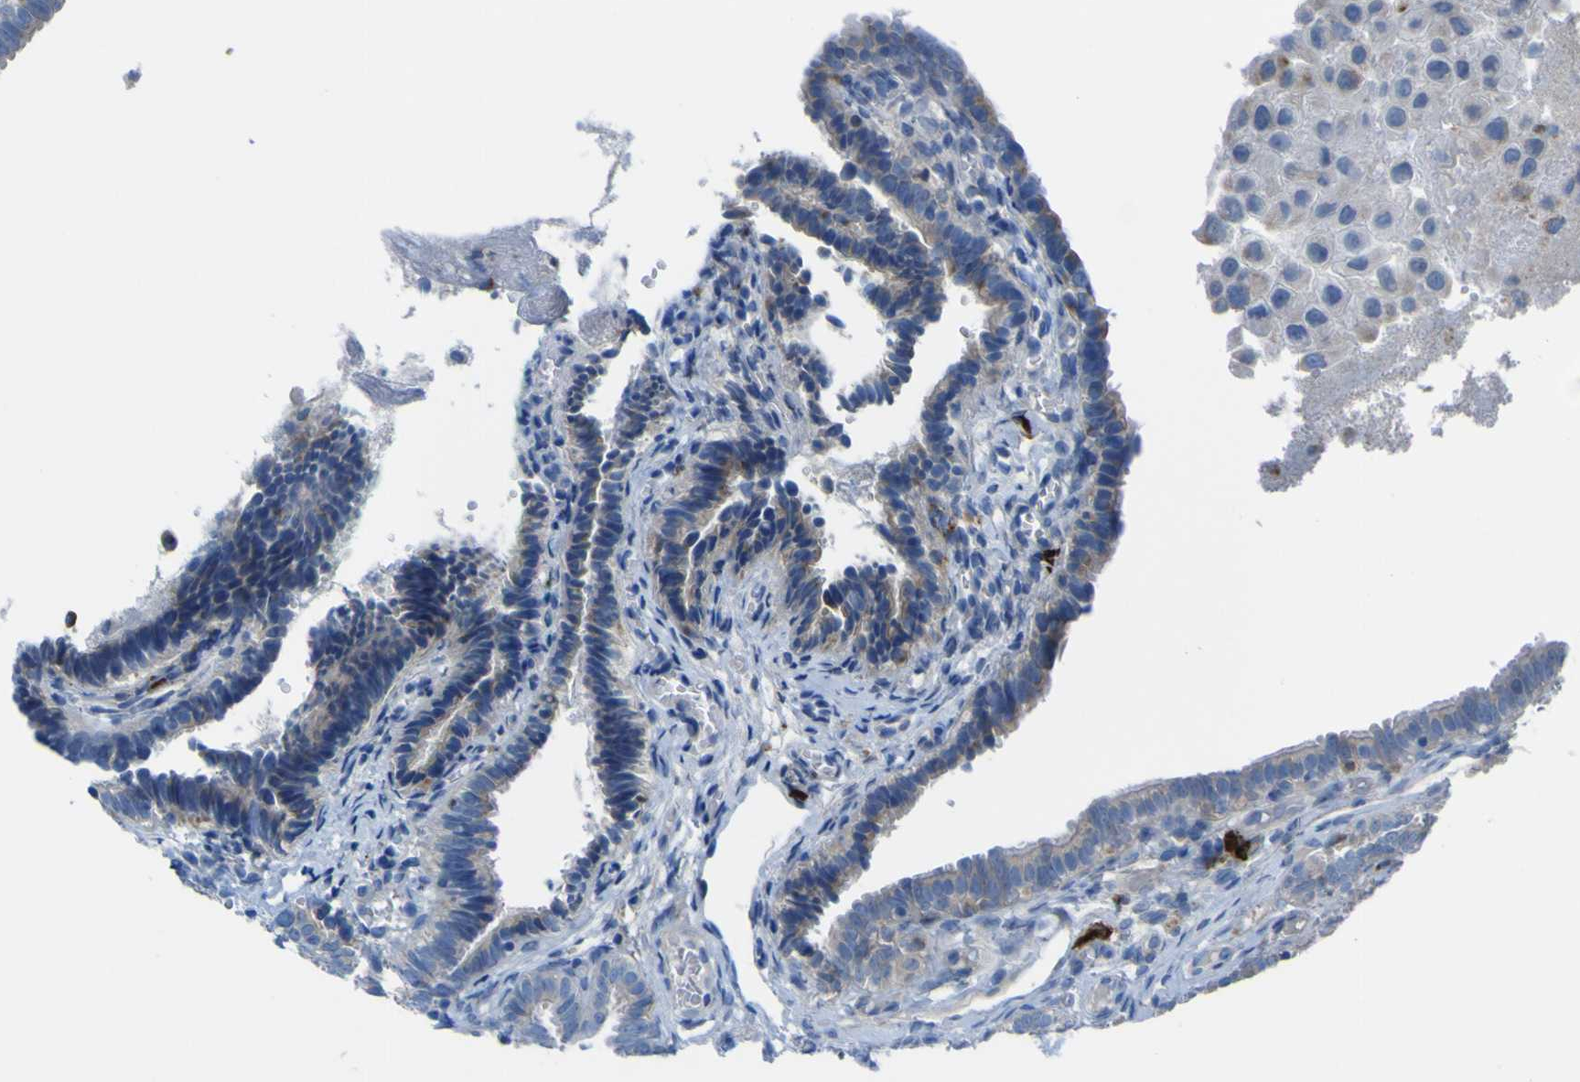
{"staining": {"intensity": "moderate", "quantity": "<25%", "location": "cytoplasmic/membranous"}, "tissue": "fallopian tube", "cell_type": "Glandular cells", "image_type": "normal", "snomed": [{"axis": "morphology", "description": "Normal tissue, NOS"}, {"axis": "topography", "description": "Fallopian tube"}, {"axis": "topography", "description": "Placenta"}], "caption": "Normal fallopian tube displays moderate cytoplasmic/membranous positivity in about <25% of glandular cells, visualized by immunohistochemistry.", "gene": "CST3", "patient": {"sex": "female", "age": 34}}